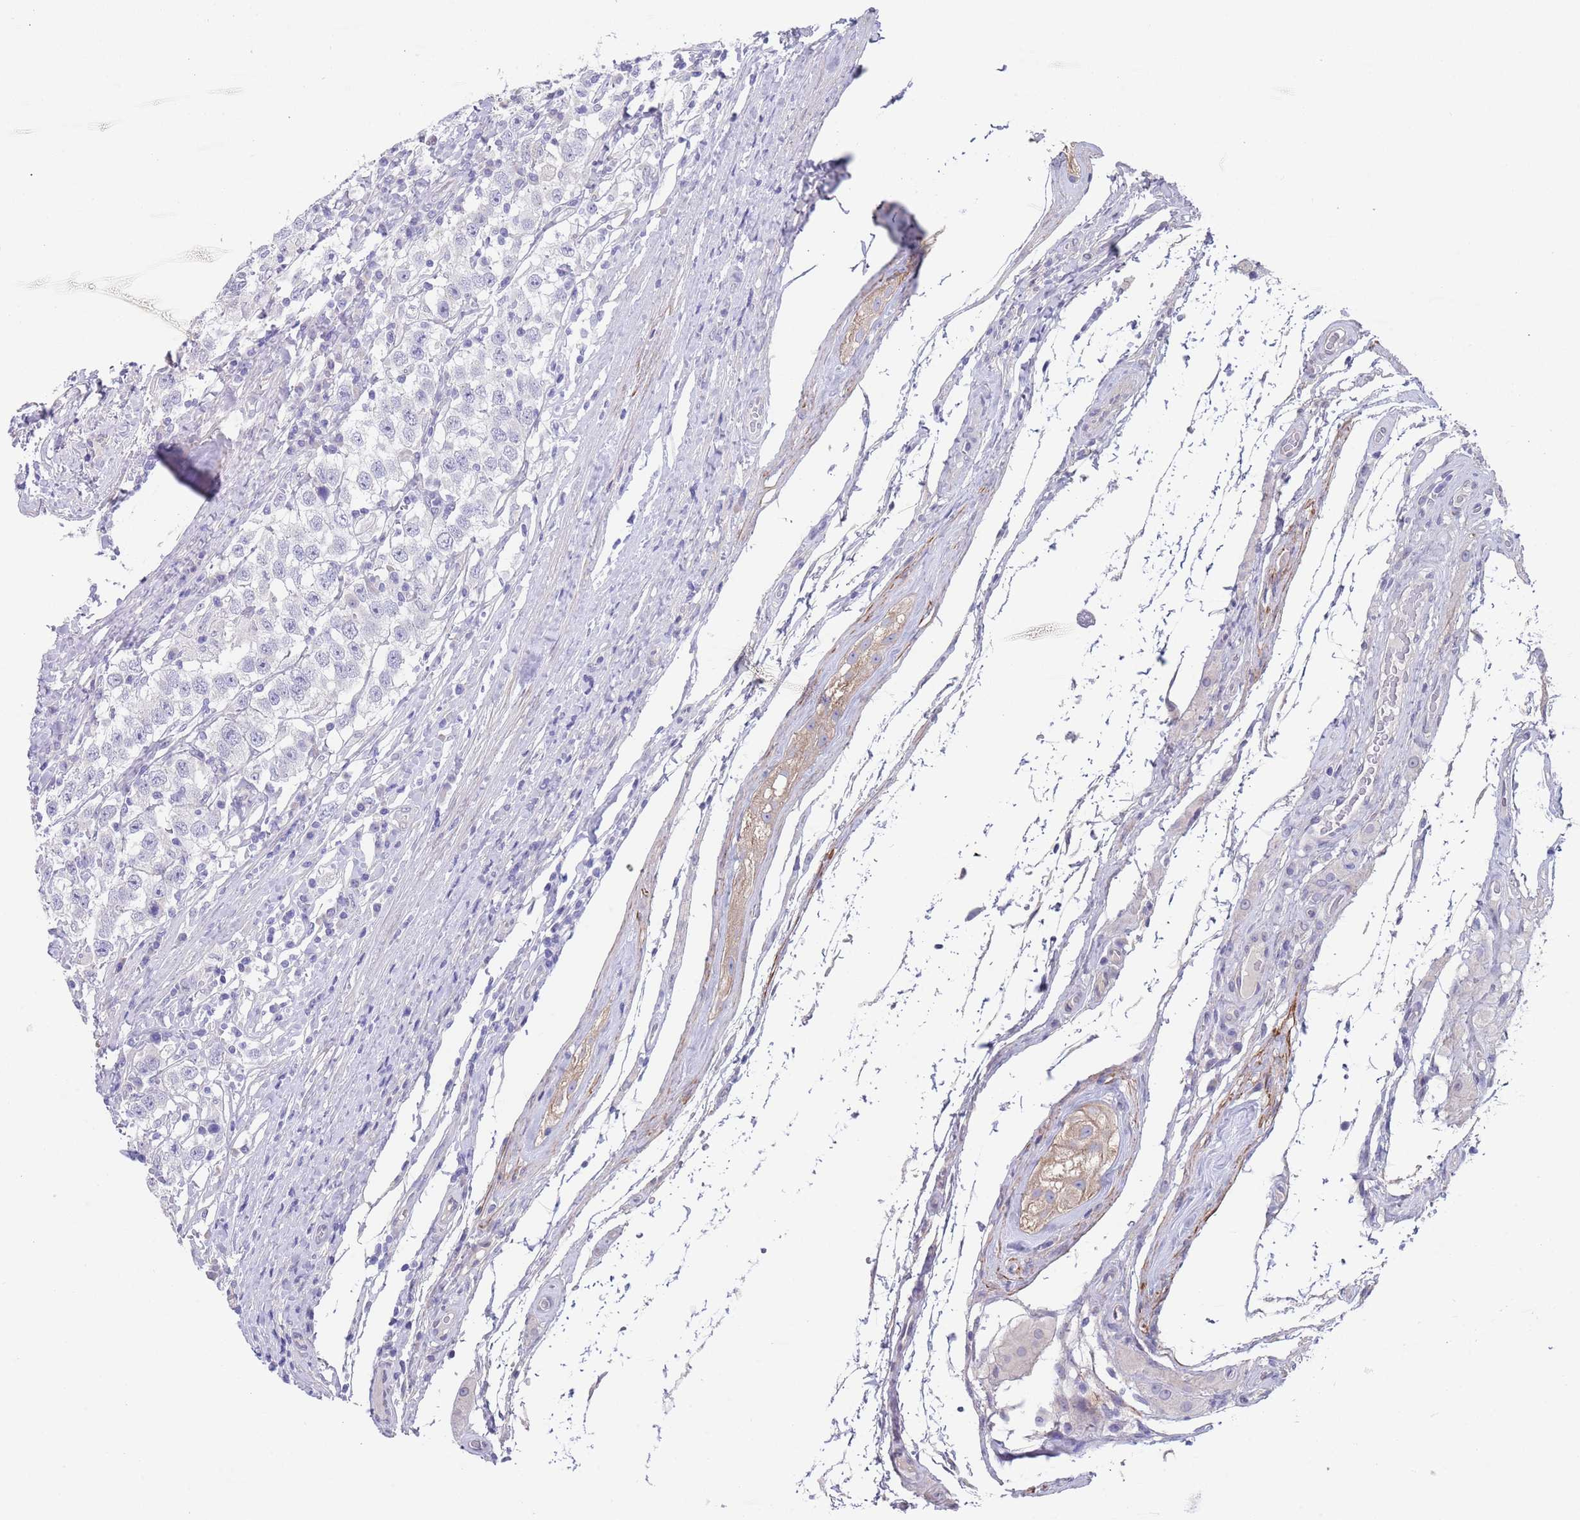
{"staining": {"intensity": "negative", "quantity": "none", "location": "none"}, "tissue": "testis cancer", "cell_type": "Tumor cells", "image_type": "cancer", "snomed": [{"axis": "morphology", "description": "Seminoma, NOS"}, {"axis": "topography", "description": "Testis"}], "caption": "Tumor cells are negative for protein expression in human testis seminoma.", "gene": "RNF169", "patient": {"sex": "male", "age": 41}}